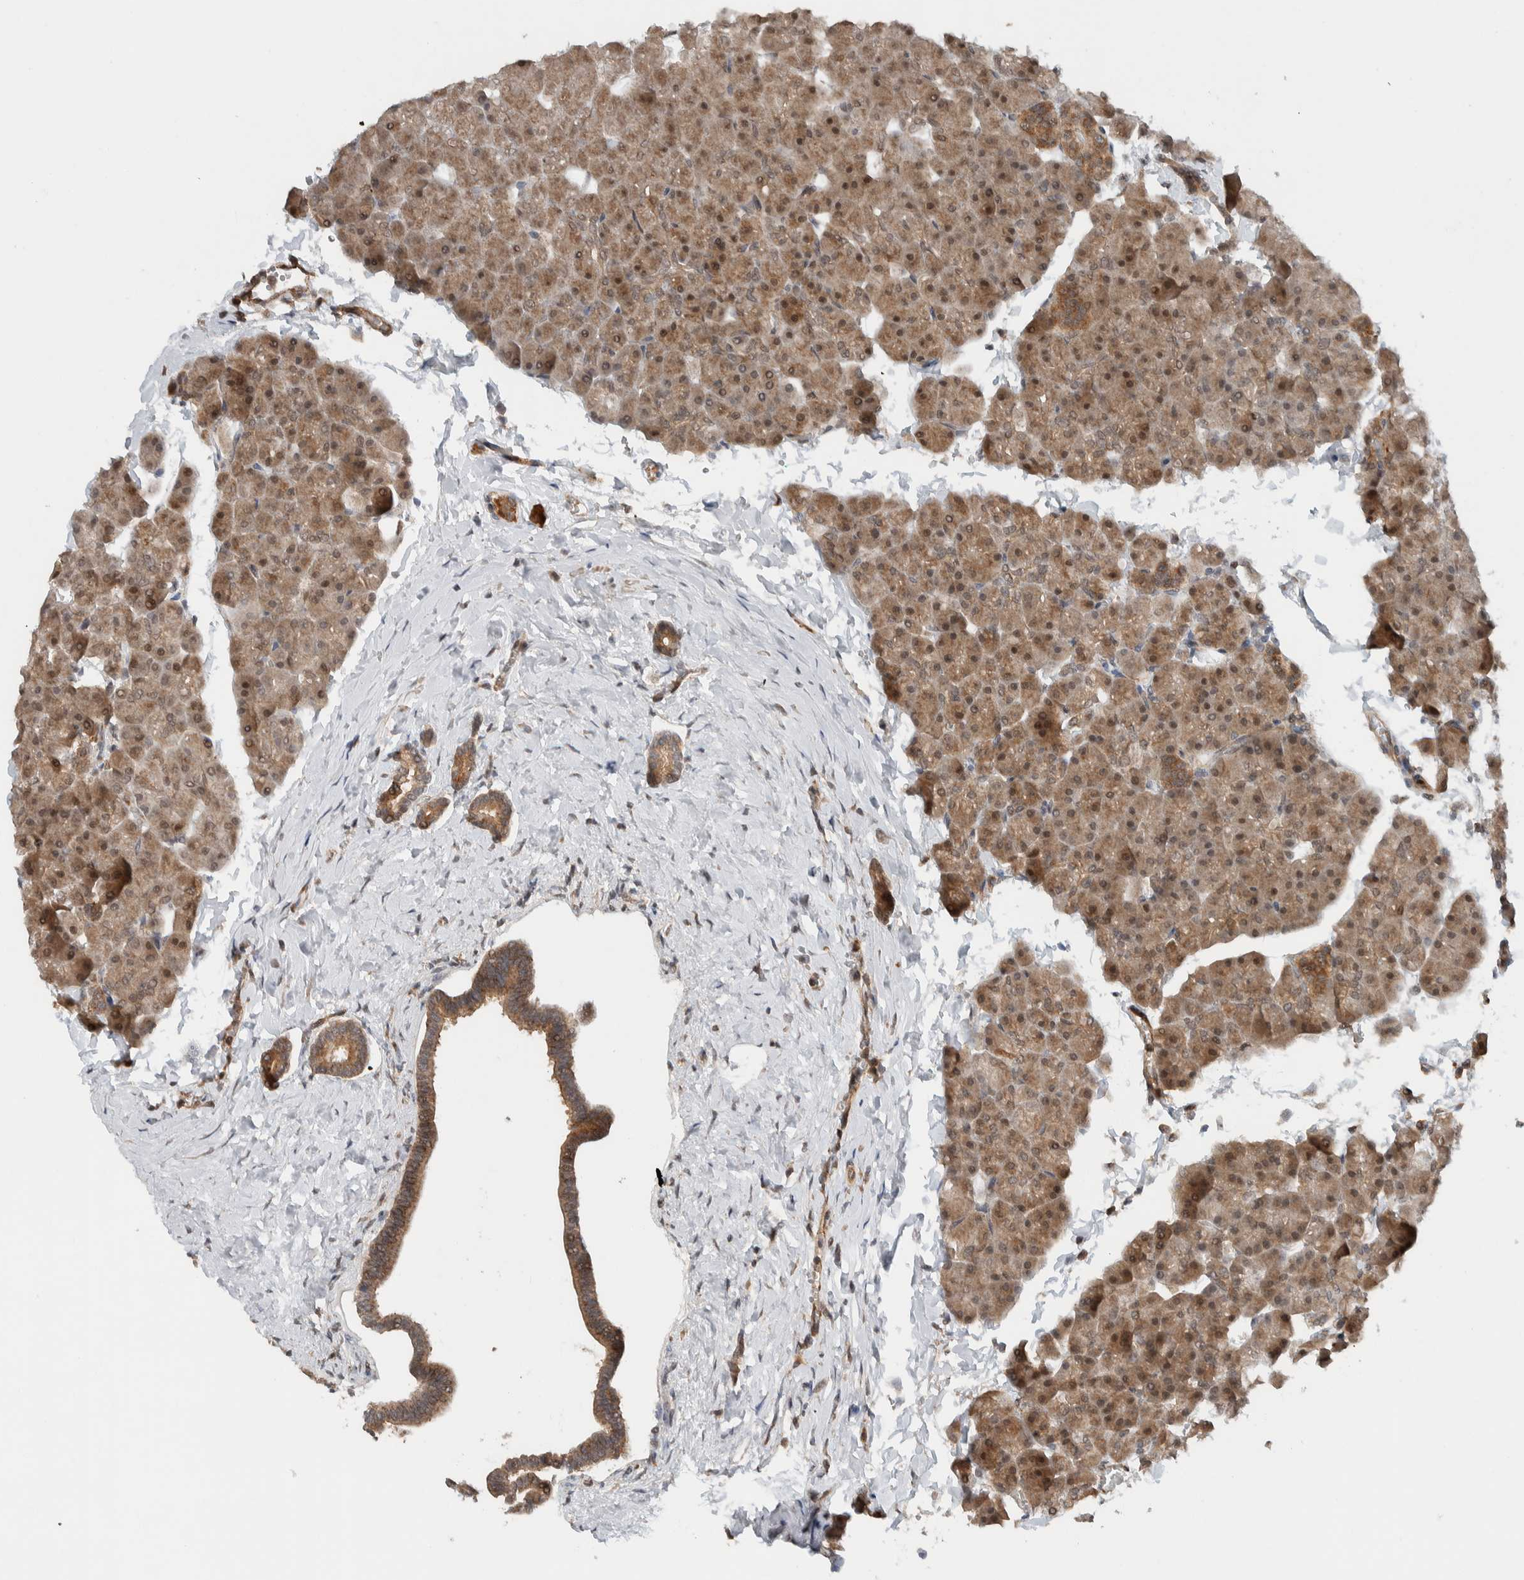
{"staining": {"intensity": "moderate", "quantity": ">75%", "location": "cytoplasmic/membranous"}, "tissue": "pancreas", "cell_type": "Exocrine glandular cells", "image_type": "normal", "snomed": [{"axis": "morphology", "description": "Normal tissue, NOS"}, {"axis": "topography", "description": "Pancreas"}], "caption": "This image shows immunohistochemistry staining of normal pancreas, with medium moderate cytoplasmic/membranous staining in about >75% of exocrine glandular cells.", "gene": "KLHL6", "patient": {"sex": "male", "age": 35}}